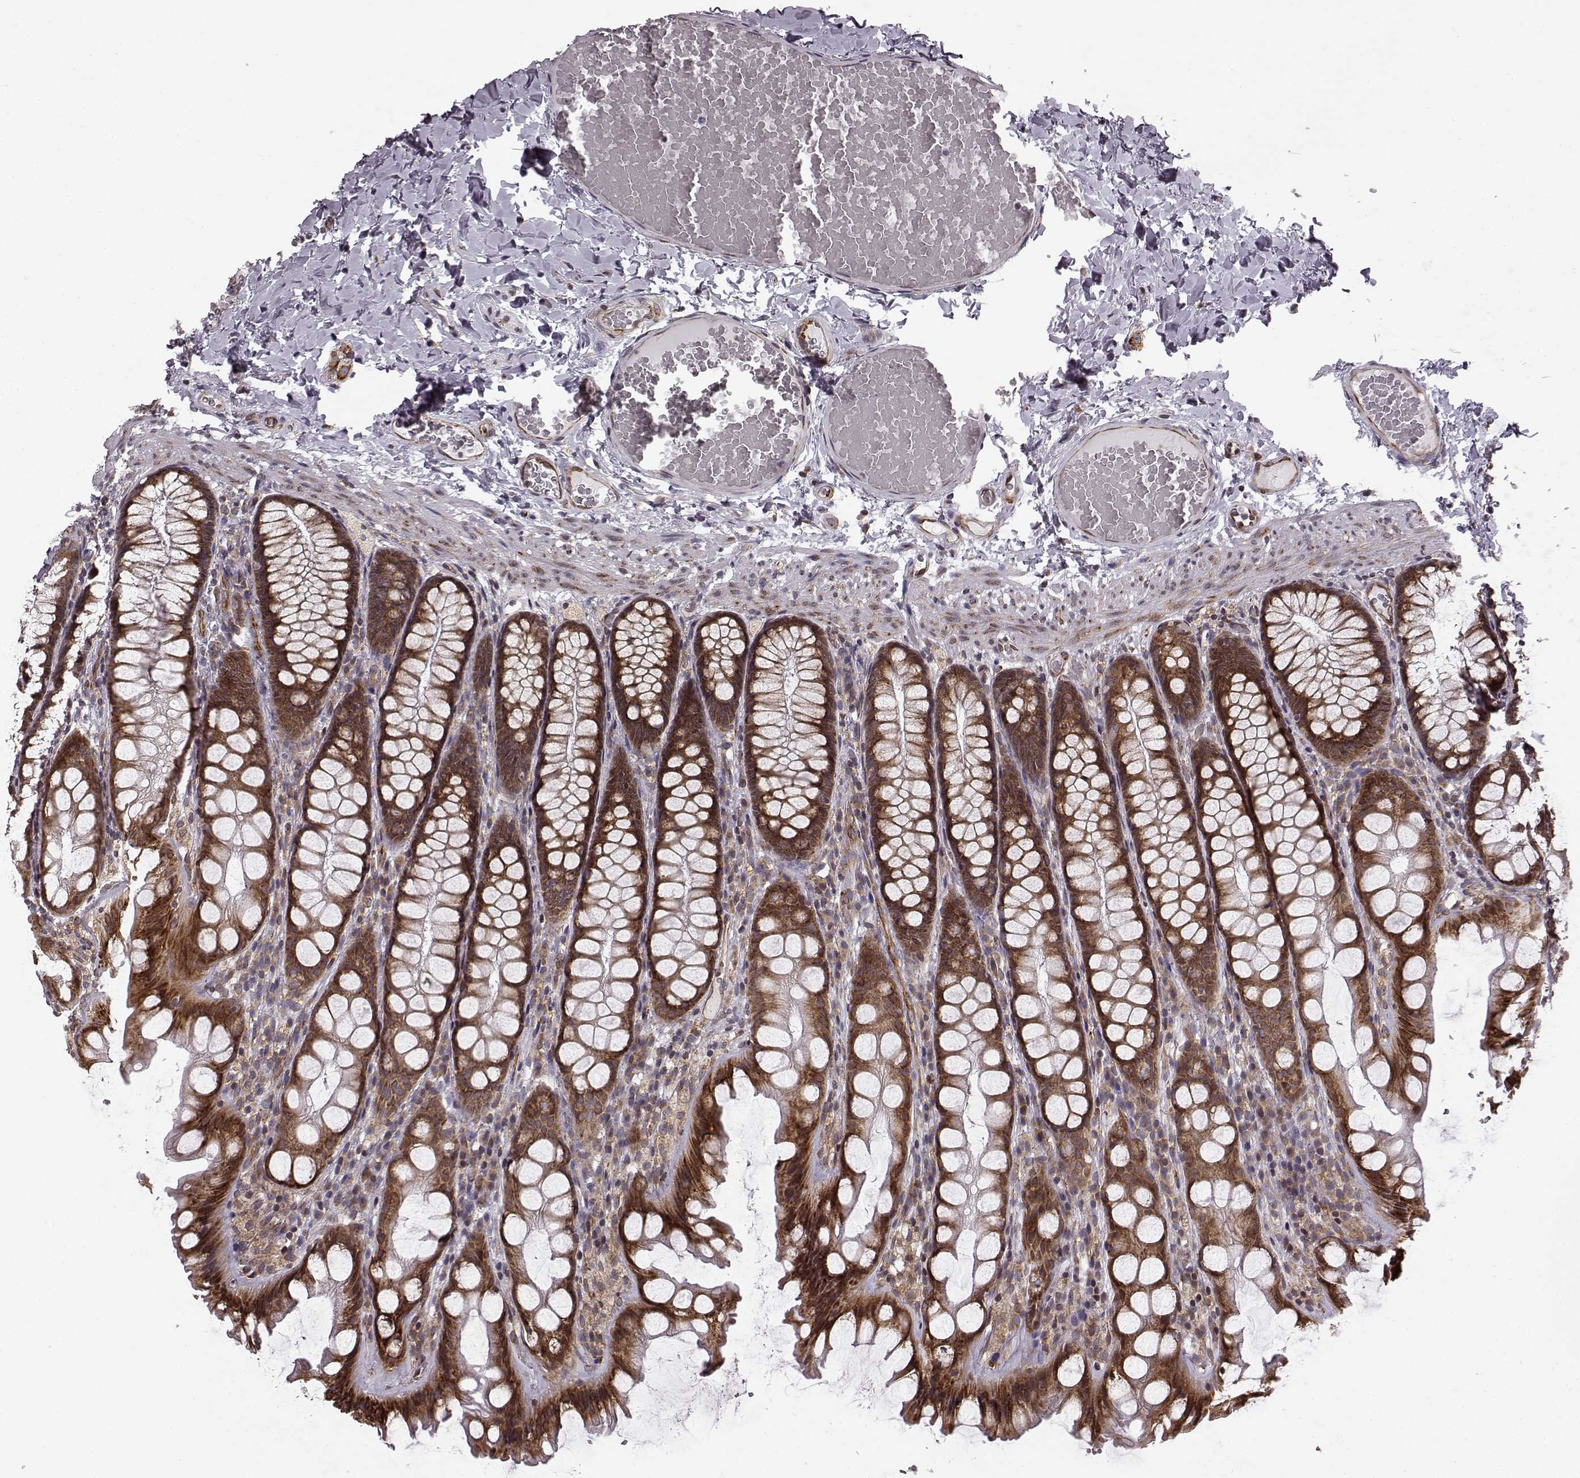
{"staining": {"intensity": "strong", "quantity": ">75%", "location": "cytoplasmic/membranous"}, "tissue": "colon", "cell_type": "Endothelial cells", "image_type": "normal", "snomed": [{"axis": "morphology", "description": "Normal tissue, NOS"}, {"axis": "topography", "description": "Colon"}], "caption": "Immunohistochemistry (IHC) staining of benign colon, which demonstrates high levels of strong cytoplasmic/membranous positivity in approximately >75% of endothelial cells indicating strong cytoplasmic/membranous protein expression. The staining was performed using DAB (3,3'-diaminobenzidine) (brown) for protein detection and nuclei were counterstained in hematoxylin (blue).", "gene": "TMEM14A", "patient": {"sex": "male", "age": 47}}